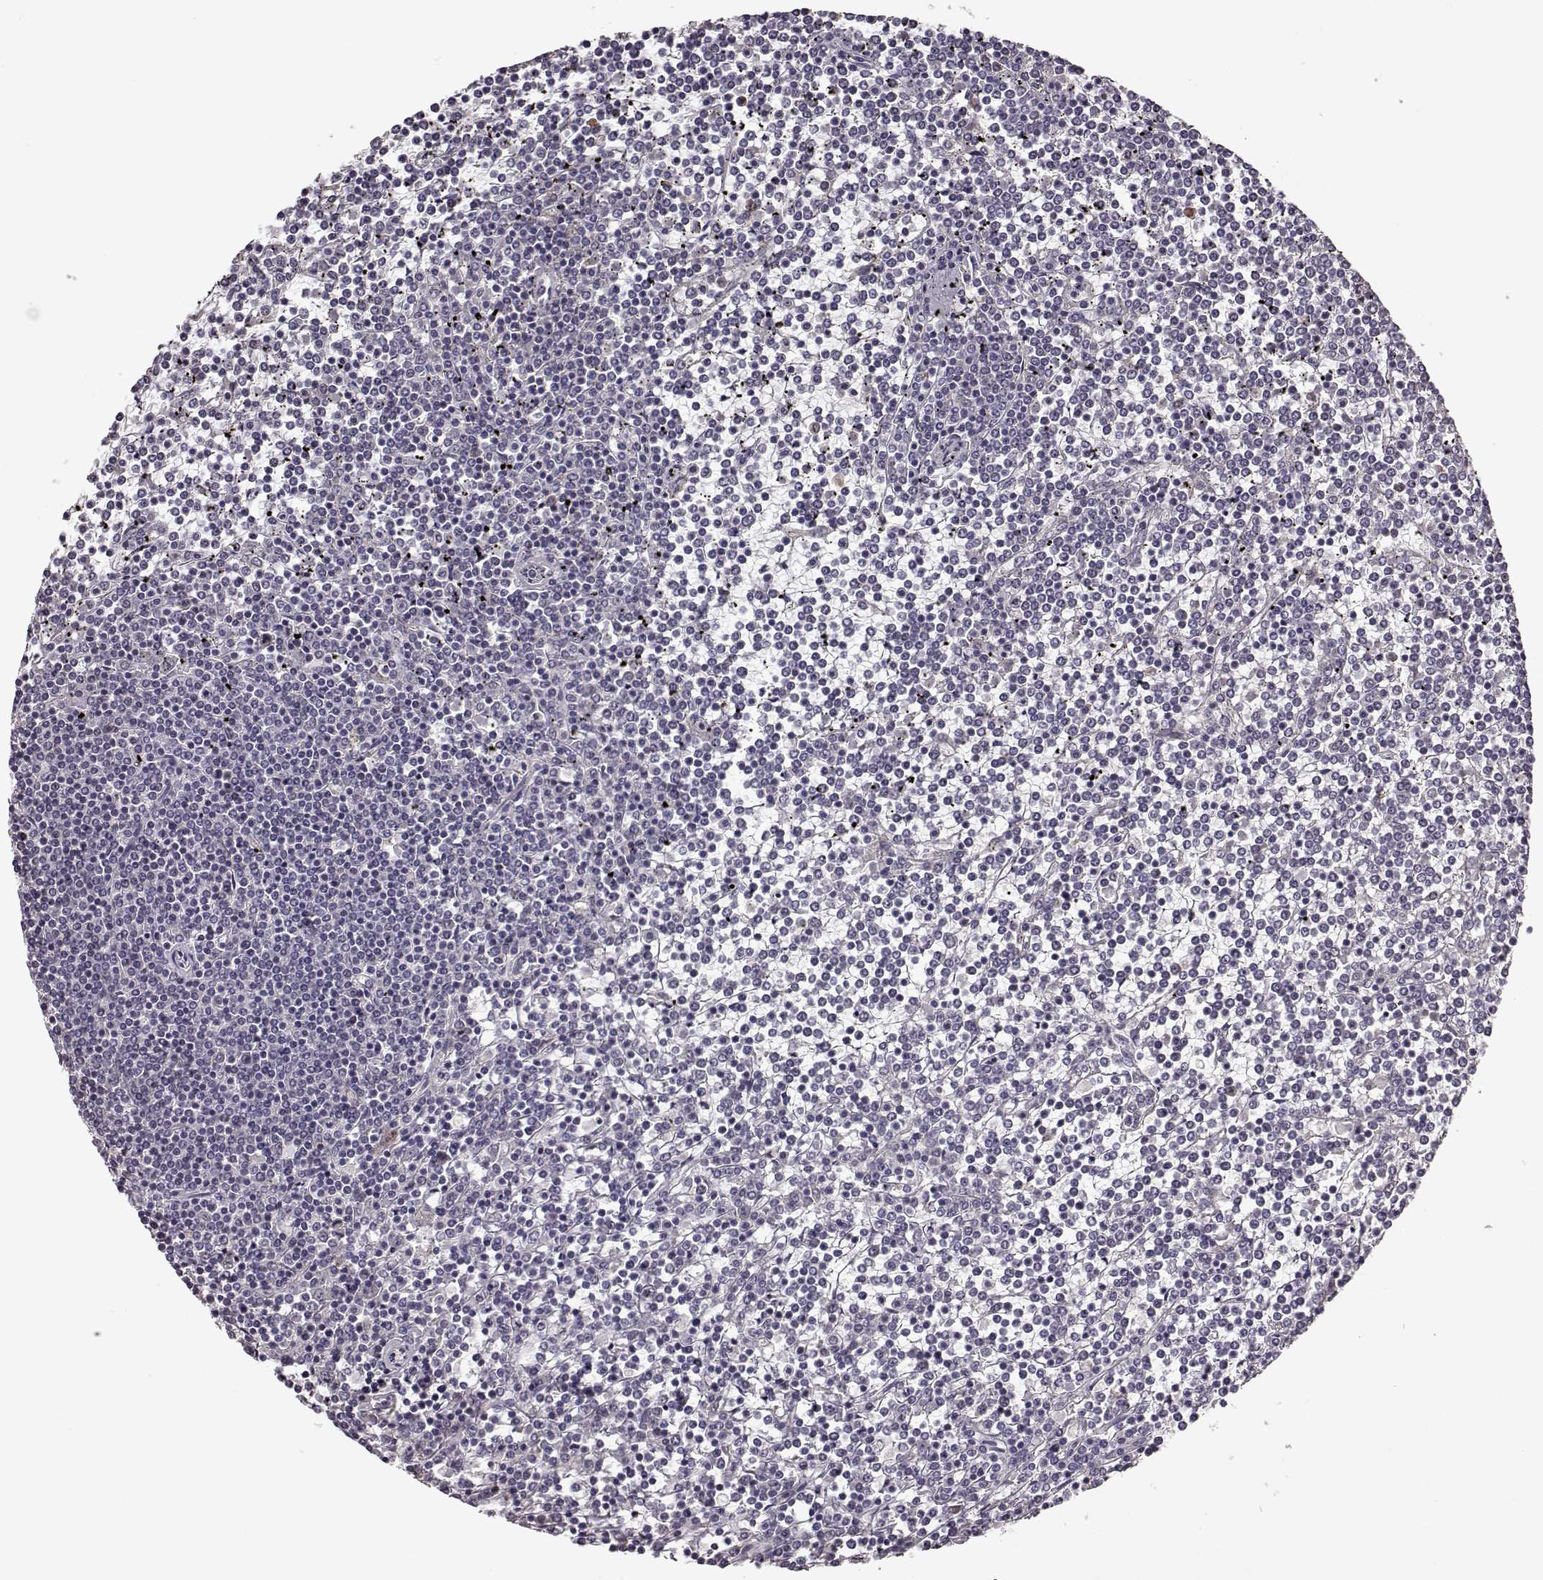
{"staining": {"intensity": "negative", "quantity": "none", "location": "none"}, "tissue": "lymphoma", "cell_type": "Tumor cells", "image_type": "cancer", "snomed": [{"axis": "morphology", "description": "Malignant lymphoma, non-Hodgkin's type, Low grade"}, {"axis": "topography", "description": "Spleen"}], "caption": "Protein analysis of malignant lymphoma, non-Hodgkin's type (low-grade) reveals no significant positivity in tumor cells.", "gene": "CRB1", "patient": {"sex": "female", "age": 19}}